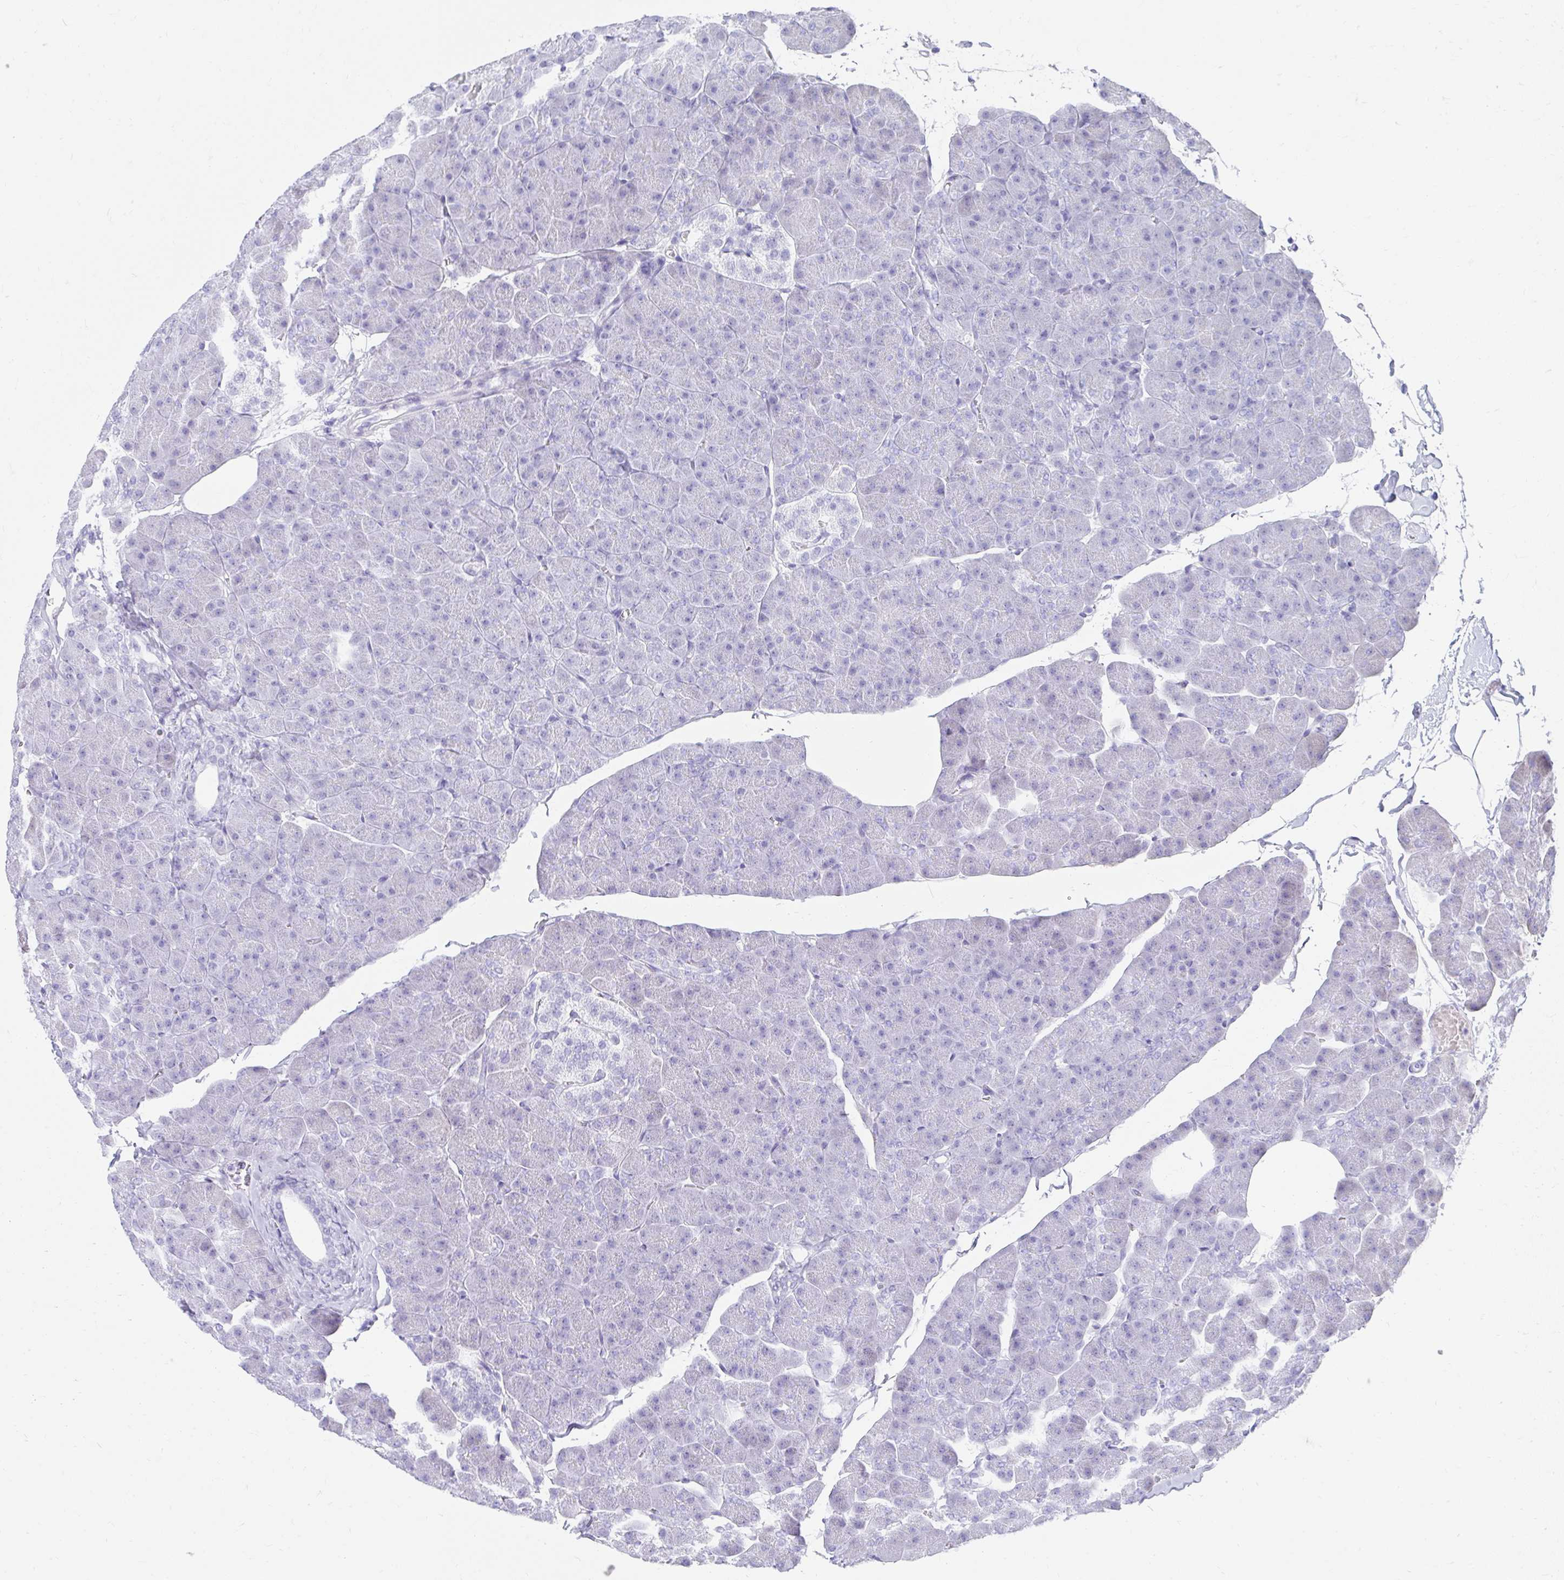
{"staining": {"intensity": "negative", "quantity": "none", "location": "none"}, "tissue": "pancreas", "cell_type": "Exocrine glandular cells", "image_type": "normal", "snomed": [{"axis": "morphology", "description": "Normal tissue, NOS"}, {"axis": "topography", "description": "Pancreas"}], "caption": "The immunohistochemistry (IHC) photomicrograph has no significant positivity in exocrine glandular cells of pancreas. Nuclei are stained in blue.", "gene": "TNNT1", "patient": {"sex": "male", "age": 35}}